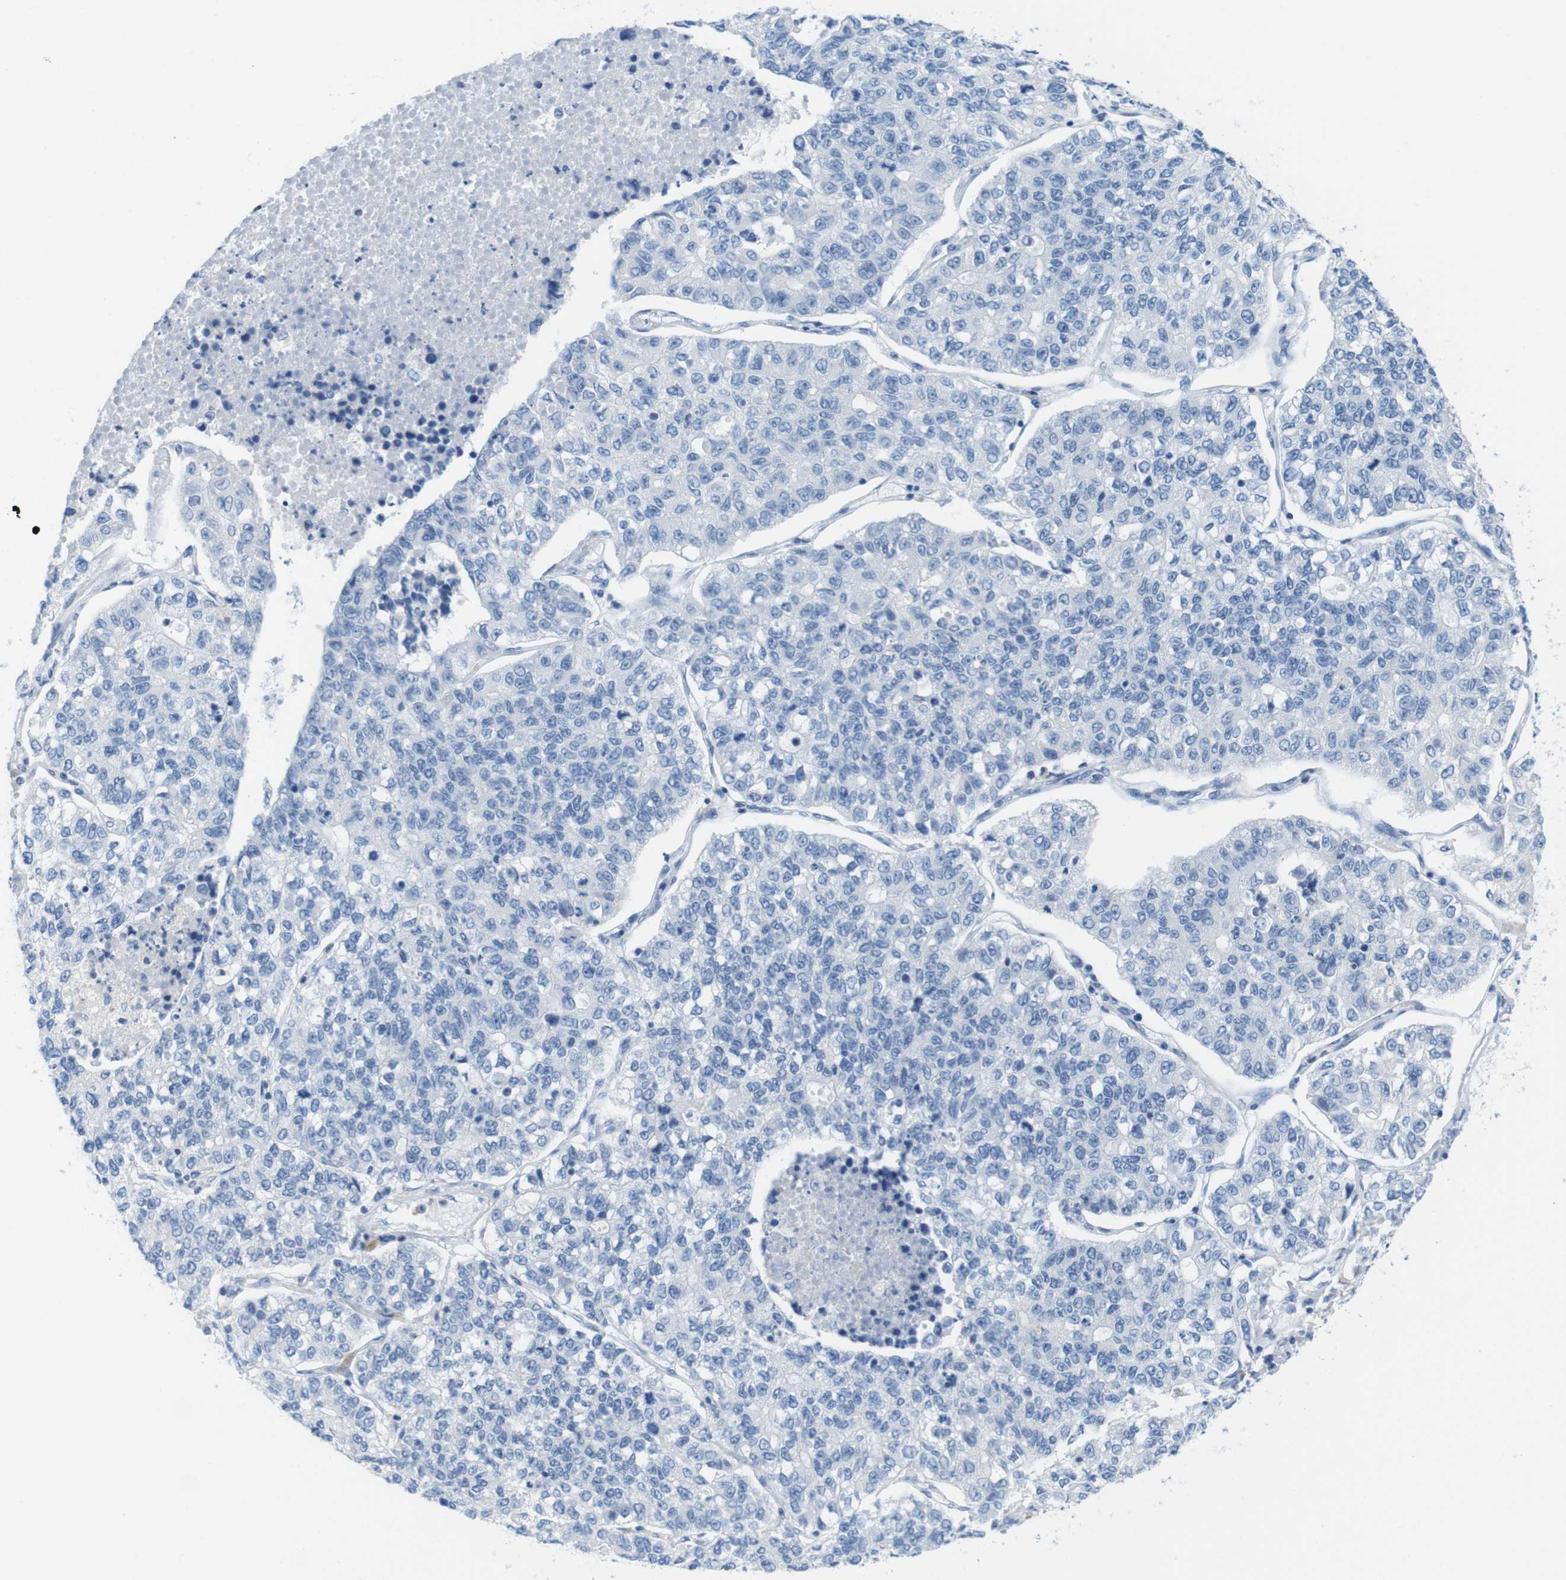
{"staining": {"intensity": "negative", "quantity": "none", "location": "none"}, "tissue": "lung cancer", "cell_type": "Tumor cells", "image_type": "cancer", "snomed": [{"axis": "morphology", "description": "Adenocarcinoma, NOS"}, {"axis": "topography", "description": "Lung"}], "caption": "Immunohistochemistry (IHC) image of neoplastic tissue: human lung cancer (adenocarcinoma) stained with DAB (3,3'-diaminobenzidine) displays no significant protein positivity in tumor cells. The staining was performed using DAB to visualize the protein expression in brown, while the nuclei were stained in blue with hematoxylin (Magnification: 20x).", "gene": "CD5", "patient": {"sex": "male", "age": 49}}